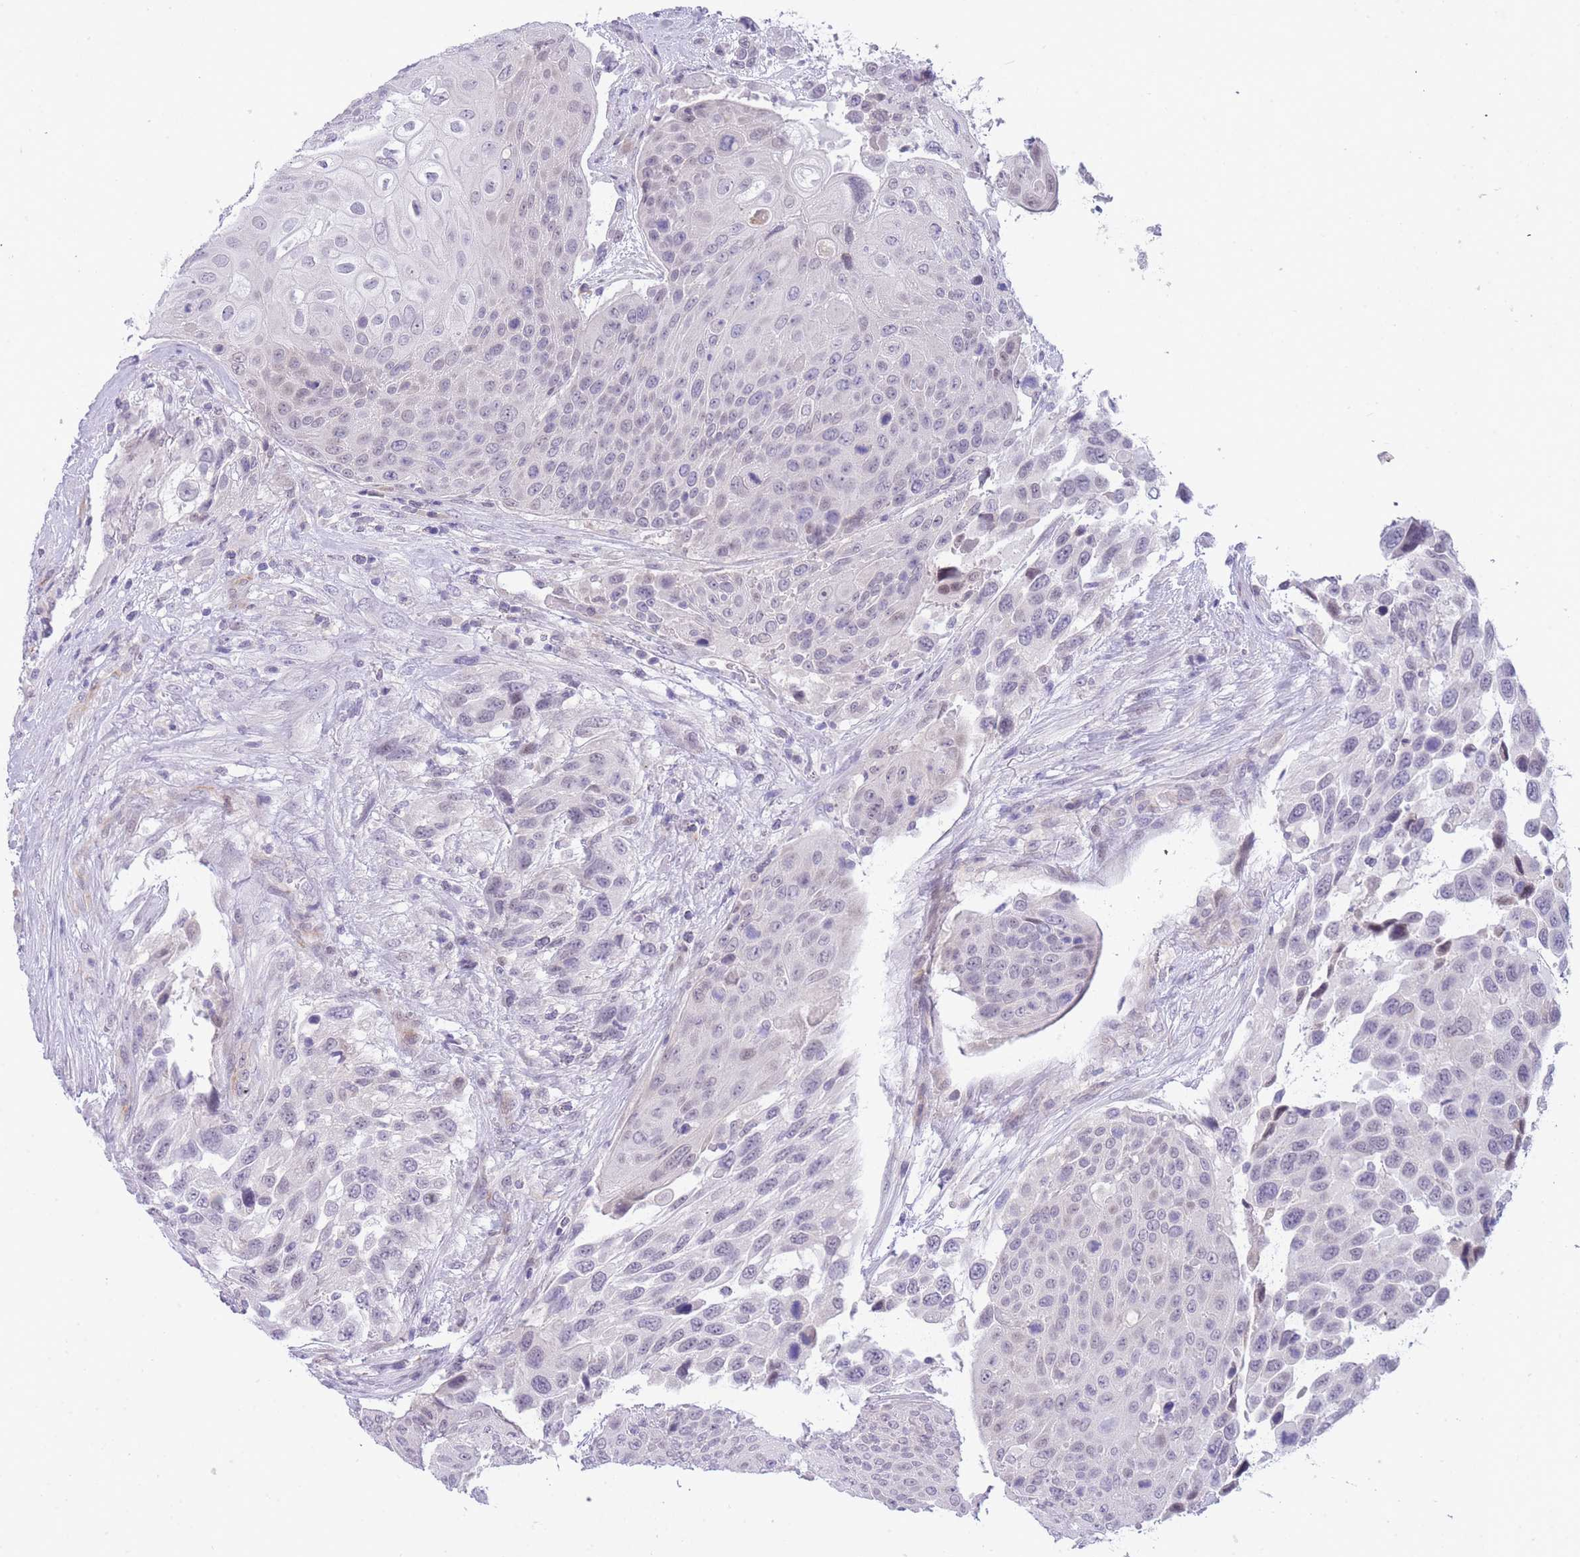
{"staining": {"intensity": "weak", "quantity": "<25%", "location": "nuclear"}, "tissue": "urothelial cancer", "cell_type": "Tumor cells", "image_type": "cancer", "snomed": [{"axis": "morphology", "description": "Urothelial carcinoma, High grade"}, {"axis": "topography", "description": "Urinary bladder"}], "caption": "DAB immunohistochemical staining of urothelial carcinoma (high-grade) exhibits no significant expression in tumor cells.", "gene": "PRR23B", "patient": {"sex": "female", "age": 70}}